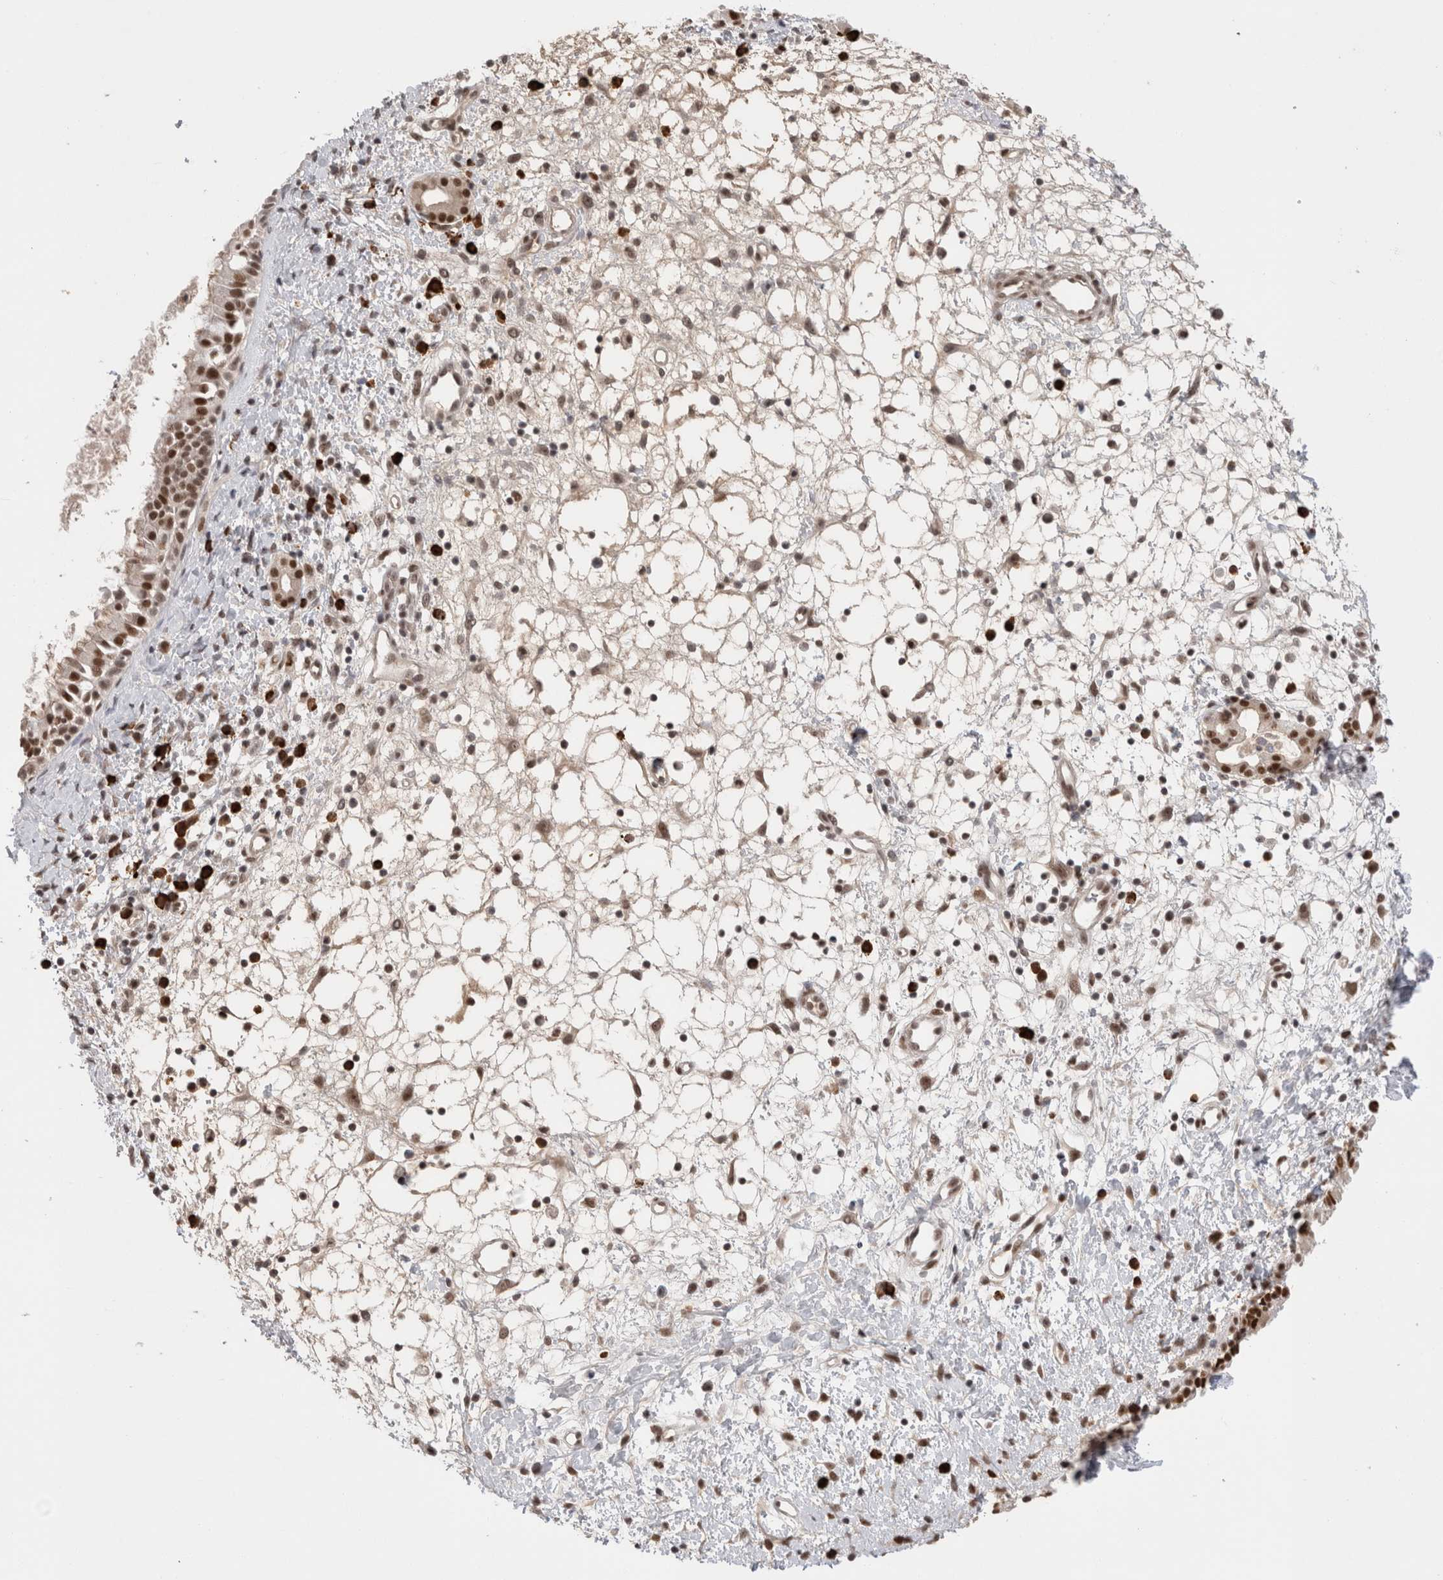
{"staining": {"intensity": "strong", "quantity": "25%-75%", "location": "nuclear"}, "tissue": "nasopharynx", "cell_type": "Respiratory epithelial cells", "image_type": "normal", "snomed": [{"axis": "morphology", "description": "Normal tissue, NOS"}, {"axis": "topography", "description": "Nasopharynx"}], "caption": "Nasopharynx stained with IHC demonstrates strong nuclear staining in about 25%-75% of respiratory epithelial cells.", "gene": "ZNF24", "patient": {"sex": "male", "age": 22}}